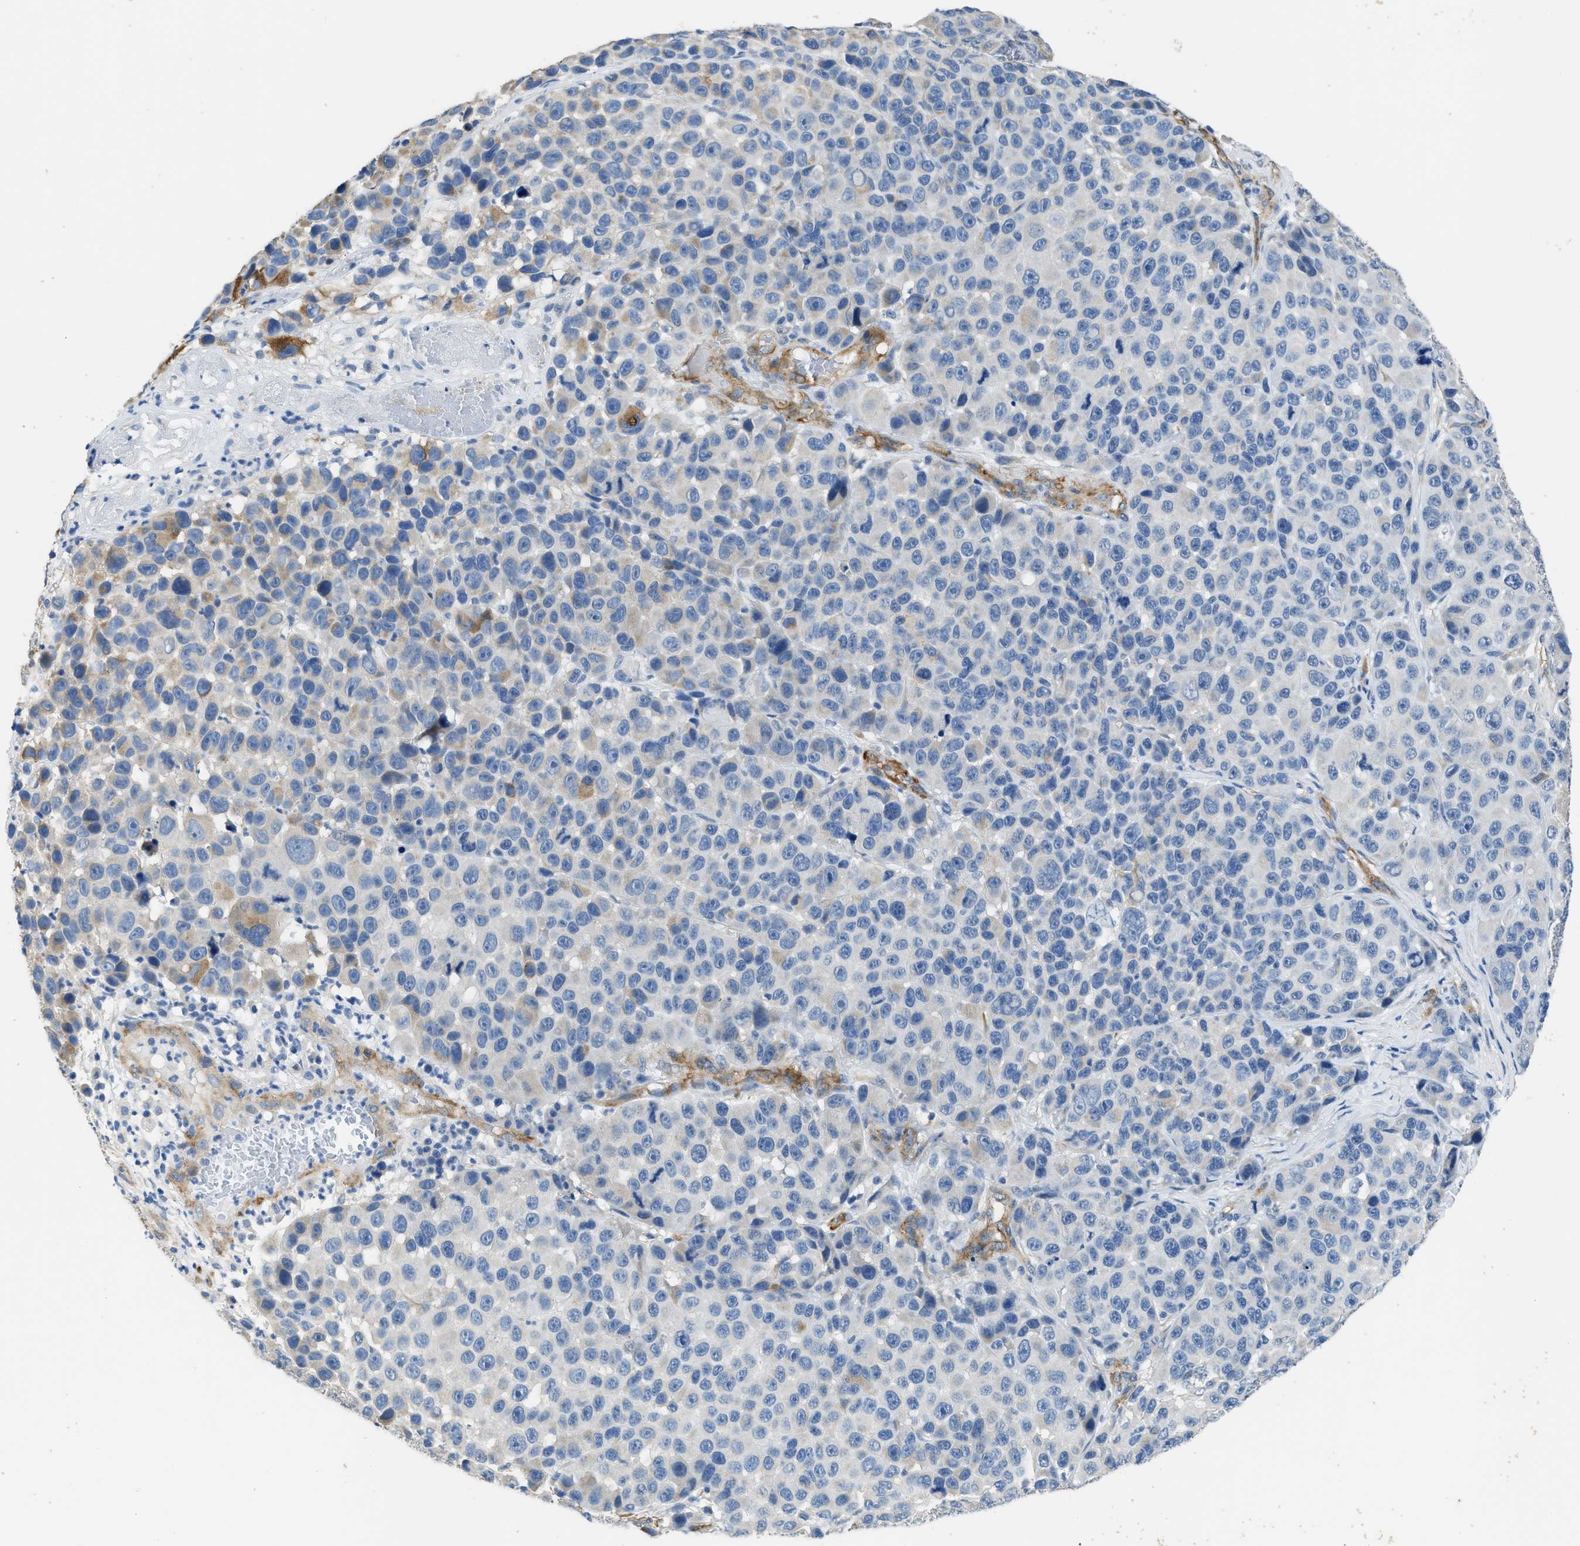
{"staining": {"intensity": "negative", "quantity": "none", "location": "none"}, "tissue": "melanoma", "cell_type": "Tumor cells", "image_type": "cancer", "snomed": [{"axis": "morphology", "description": "Malignant melanoma, NOS"}, {"axis": "topography", "description": "Skin"}], "caption": "Human melanoma stained for a protein using immunohistochemistry exhibits no staining in tumor cells.", "gene": "ZSWIM5", "patient": {"sex": "male", "age": 53}}